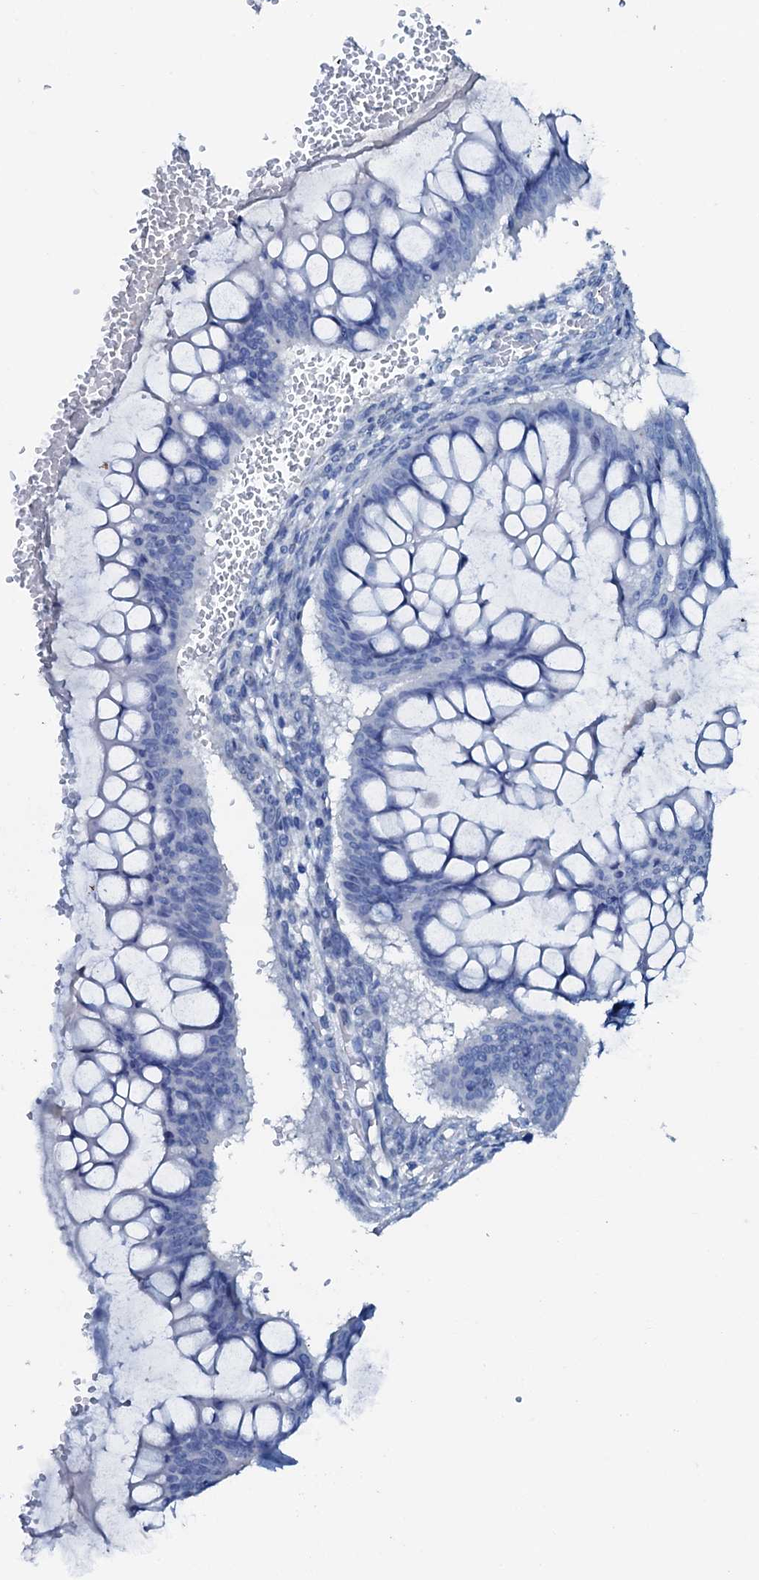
{"staining": {"intensity": "negative", "quantity": "none", "location": "none"}, "tissue": "ovarian cancer", "cell_type": "Tumor cells", "image_type": "cancer", "snomed": [{"axis": "morphology", "description": "Cystadenocarcinoma, mucinous, NOS"}, {"axis": "topography", "description": "Ovary"}], "caption": "Immunohistochemistry (IHC) of ovarian cancer (mucinous cystadenocarcinoma) reveals no positivity in tumor cells.", "gene": "AMER2", "patient": {"sex": "female", "age": 73}}